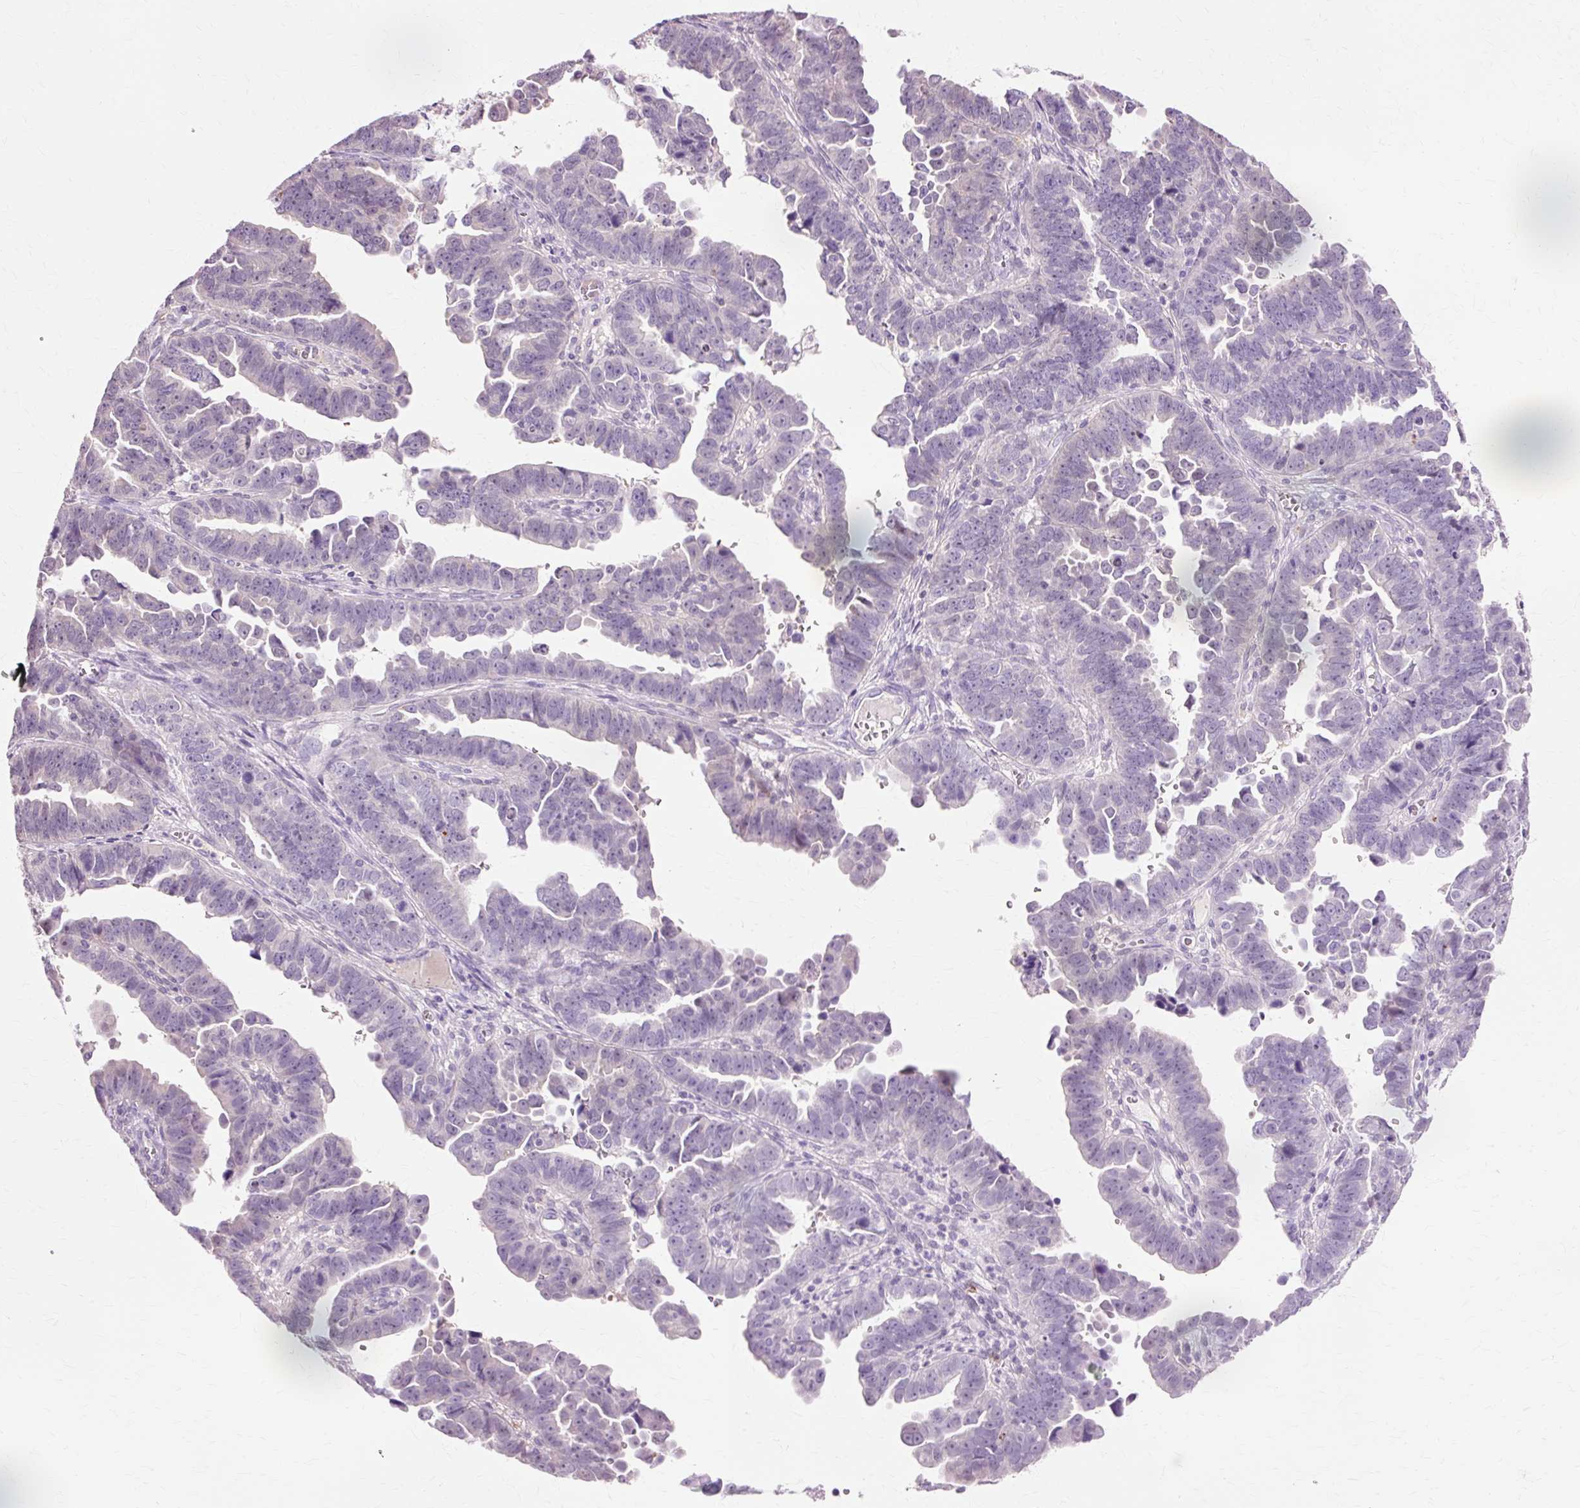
{"staining": {"intensity": "negative", "quantity": "none", "location": "none"}, "tissue": "endometrial cancer", "cell_type": "Tumor cells", "image_type": "cancer", "snomed": [{"axis": "morphology", "description": "Adenocarcinoma, NOS"}, {"axis": "topography", "description": "Endometrium"}], "caption": "The immunohistochemistry (IHC) photomicrograph has no significant staining in tumor cells of adenocarcinoma (endometrial) tissue. (Stains: DAB immunohistochemistry (IHC) with hematoxylin counter stain, Microscopy: brightfield microscopy at high magnification).", "gene": "VN1R2", "patient": {"sex": "female", "age": 75}}